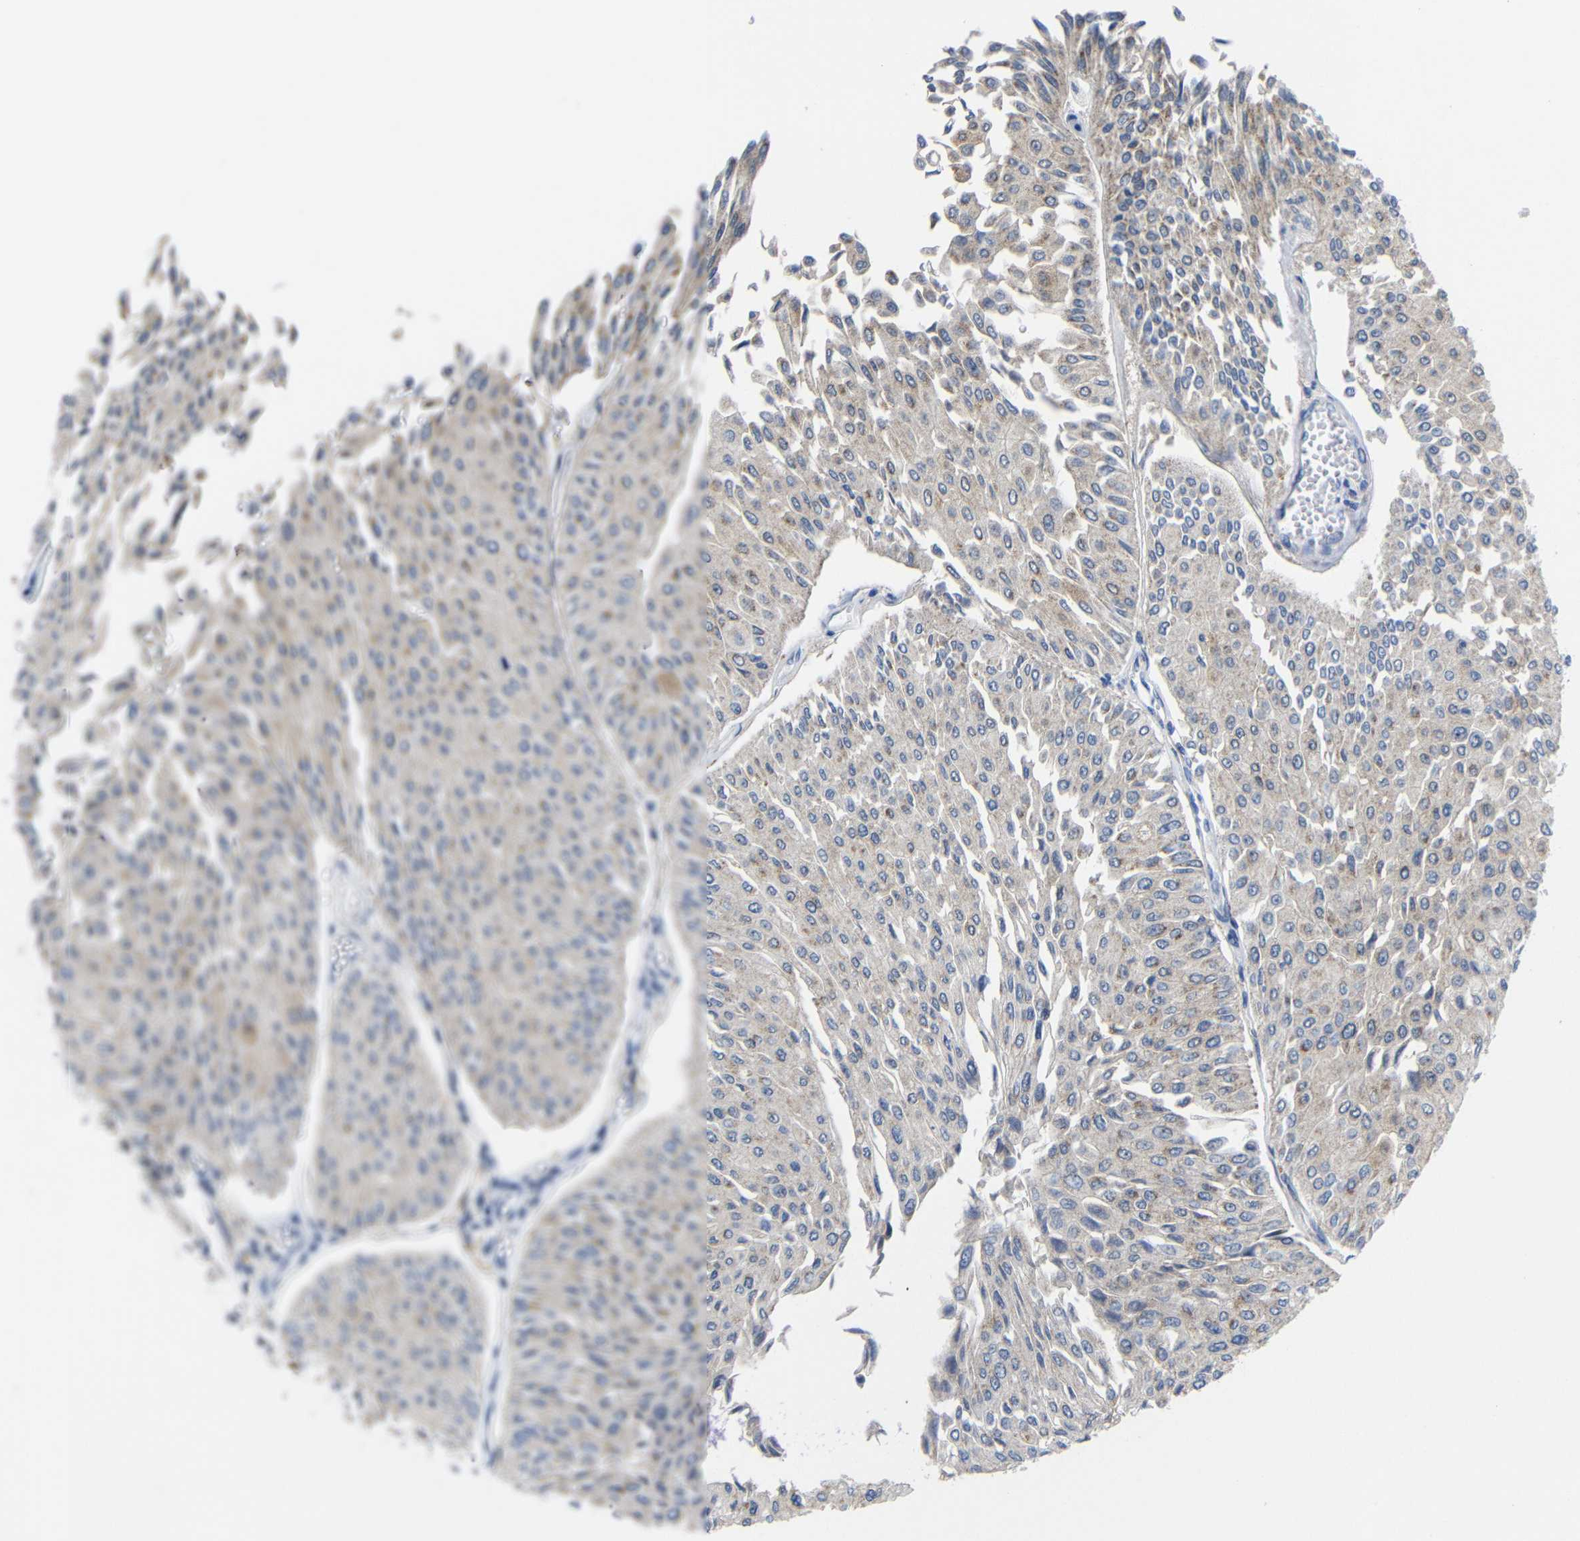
{"staining": {"intensity": "weak", "quantity": ">75%", "location": "cytoplasmic/membranous"}, "tissue": "urothelial cancer", "cell_type": "Tumor cells", "image_type": "cancer", "snomed": [{"axis": "morphology", "description": "Urothelial carcinoma, Low grade"}, {"axis": "topography", "description": "Urinary bladder"}], "caption": "Protein expression analysis of human urothelial cancer reveals weak cytoplasmic/membranous expression in about >75% of tumor cells.", "gene": "PEBP1", "patient": {"sex": "male", "age": 67}}